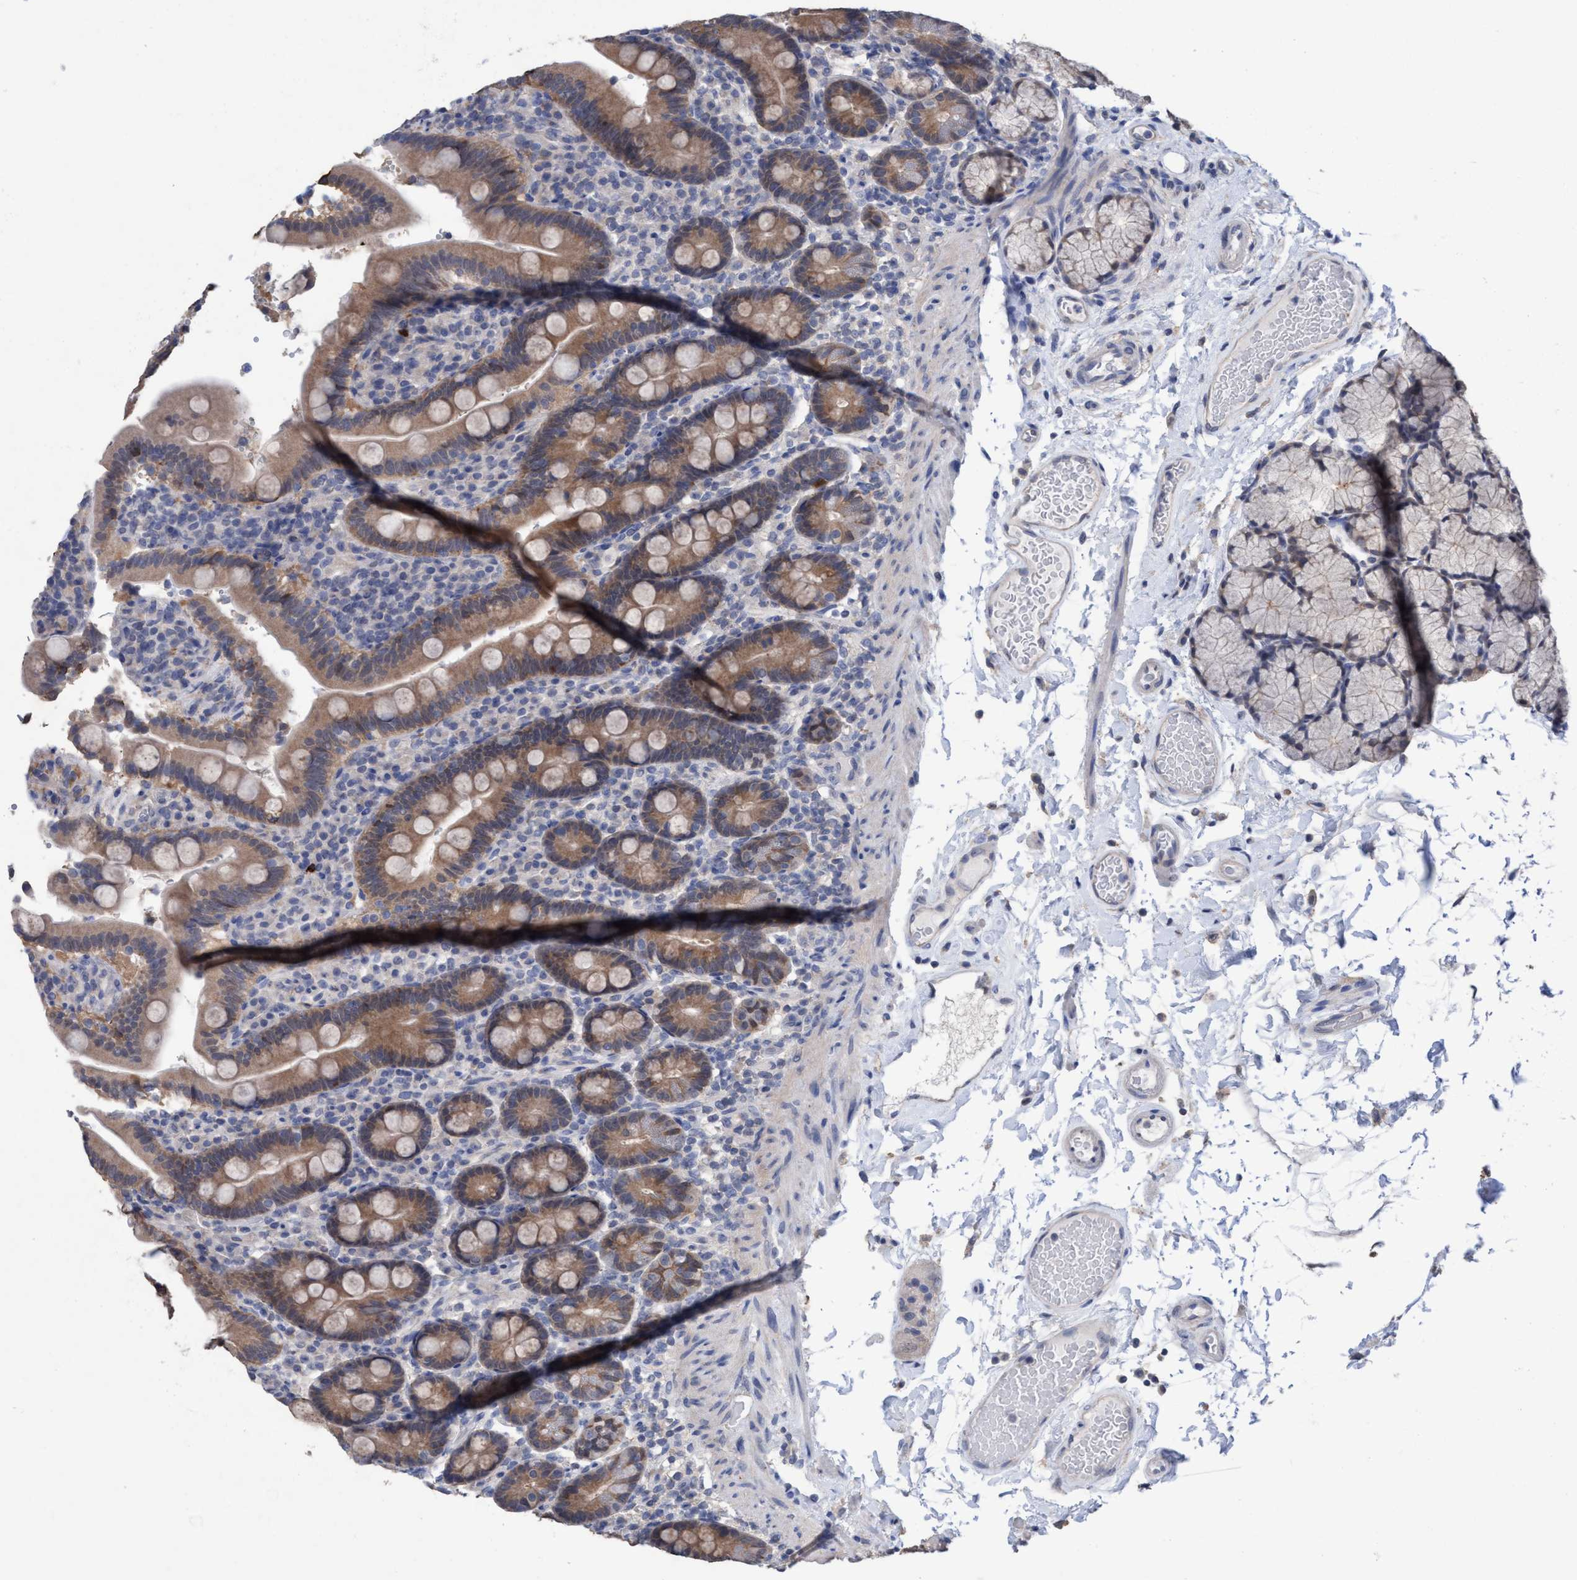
{"staining": {"intensity": "moderate", "quantity": ">75%", "location": "cytoplasmic/membranous"}, "tissue": "duodenum", "cell_type": "Glandular cells", "image_type": "normal", "snomed": [{"axis": "morphology", "description": "Normal tissue, NOS"}, {"axis": "topography", "description": "Small intestine, NOS"}], "caption": "Duodenum stained with a brown dye reveals moderate cytoplasmic/membranous positive staining in approximately >75% of glandular cells.", "gene": "GLOD4", "patient": {"sex": "female", "age": 71}}